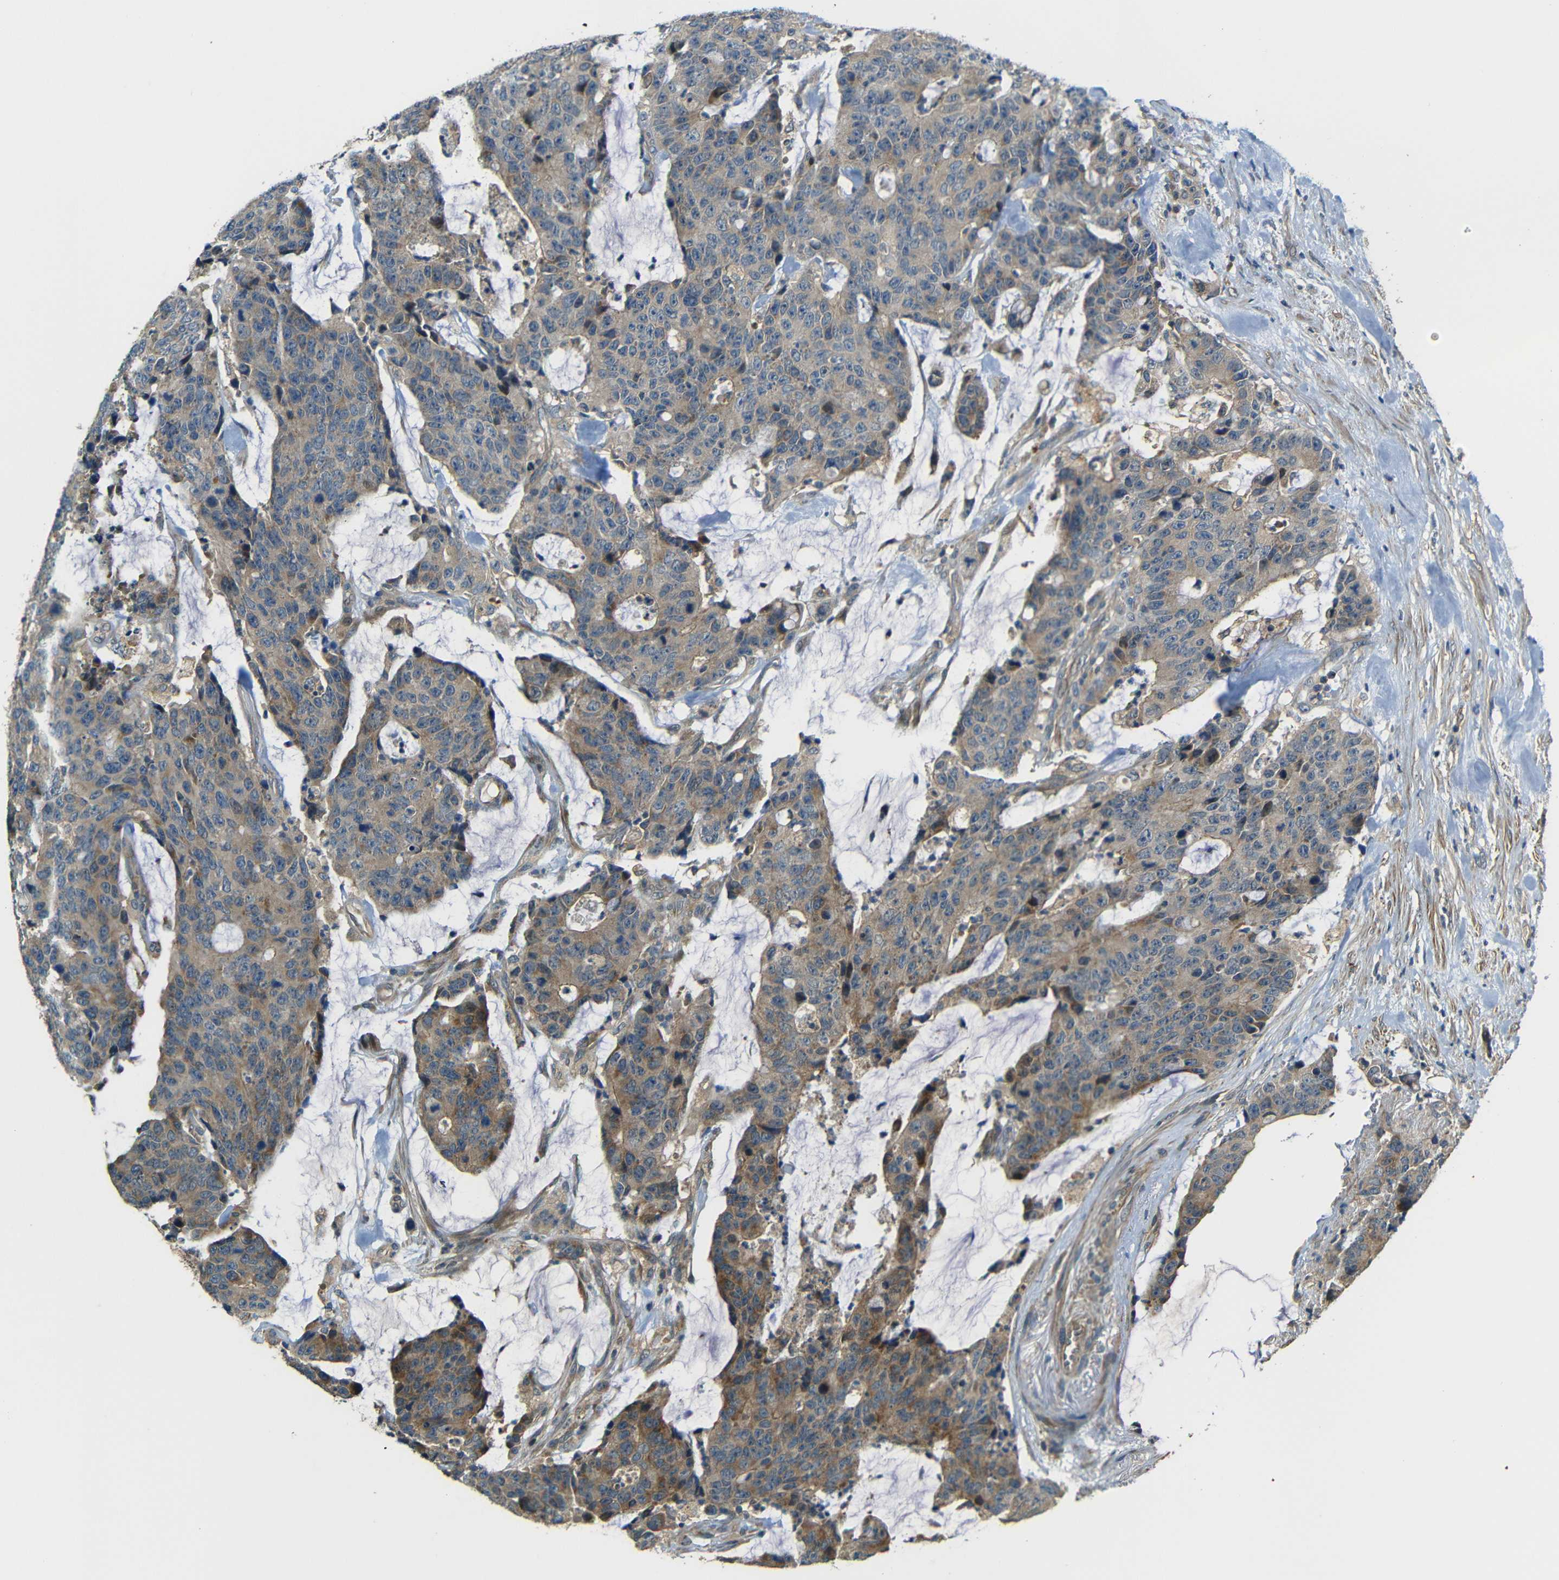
{"staining": {"intensity": "moderate", "quantity": ">75%", "location": "cytoplasmic/membranous"}, "tissue": "colorectal cancer", "cell_type": "Tumor cells", "image_type": "cancer", "snomed": [{"axis": "morphology", "description": "Adenocarcinoma, NOS"}, {"axis": "topography", "description": "Colon"}], "caption": "The micrograph reveals immunohistochemical staining of colorectal cancer. There is moderate cytoplasmic/membranous expression is appreciated in about >75% of tumor cells.", "gene": "FNDC3A", "patient": {"sex": "female", "age": 86}}